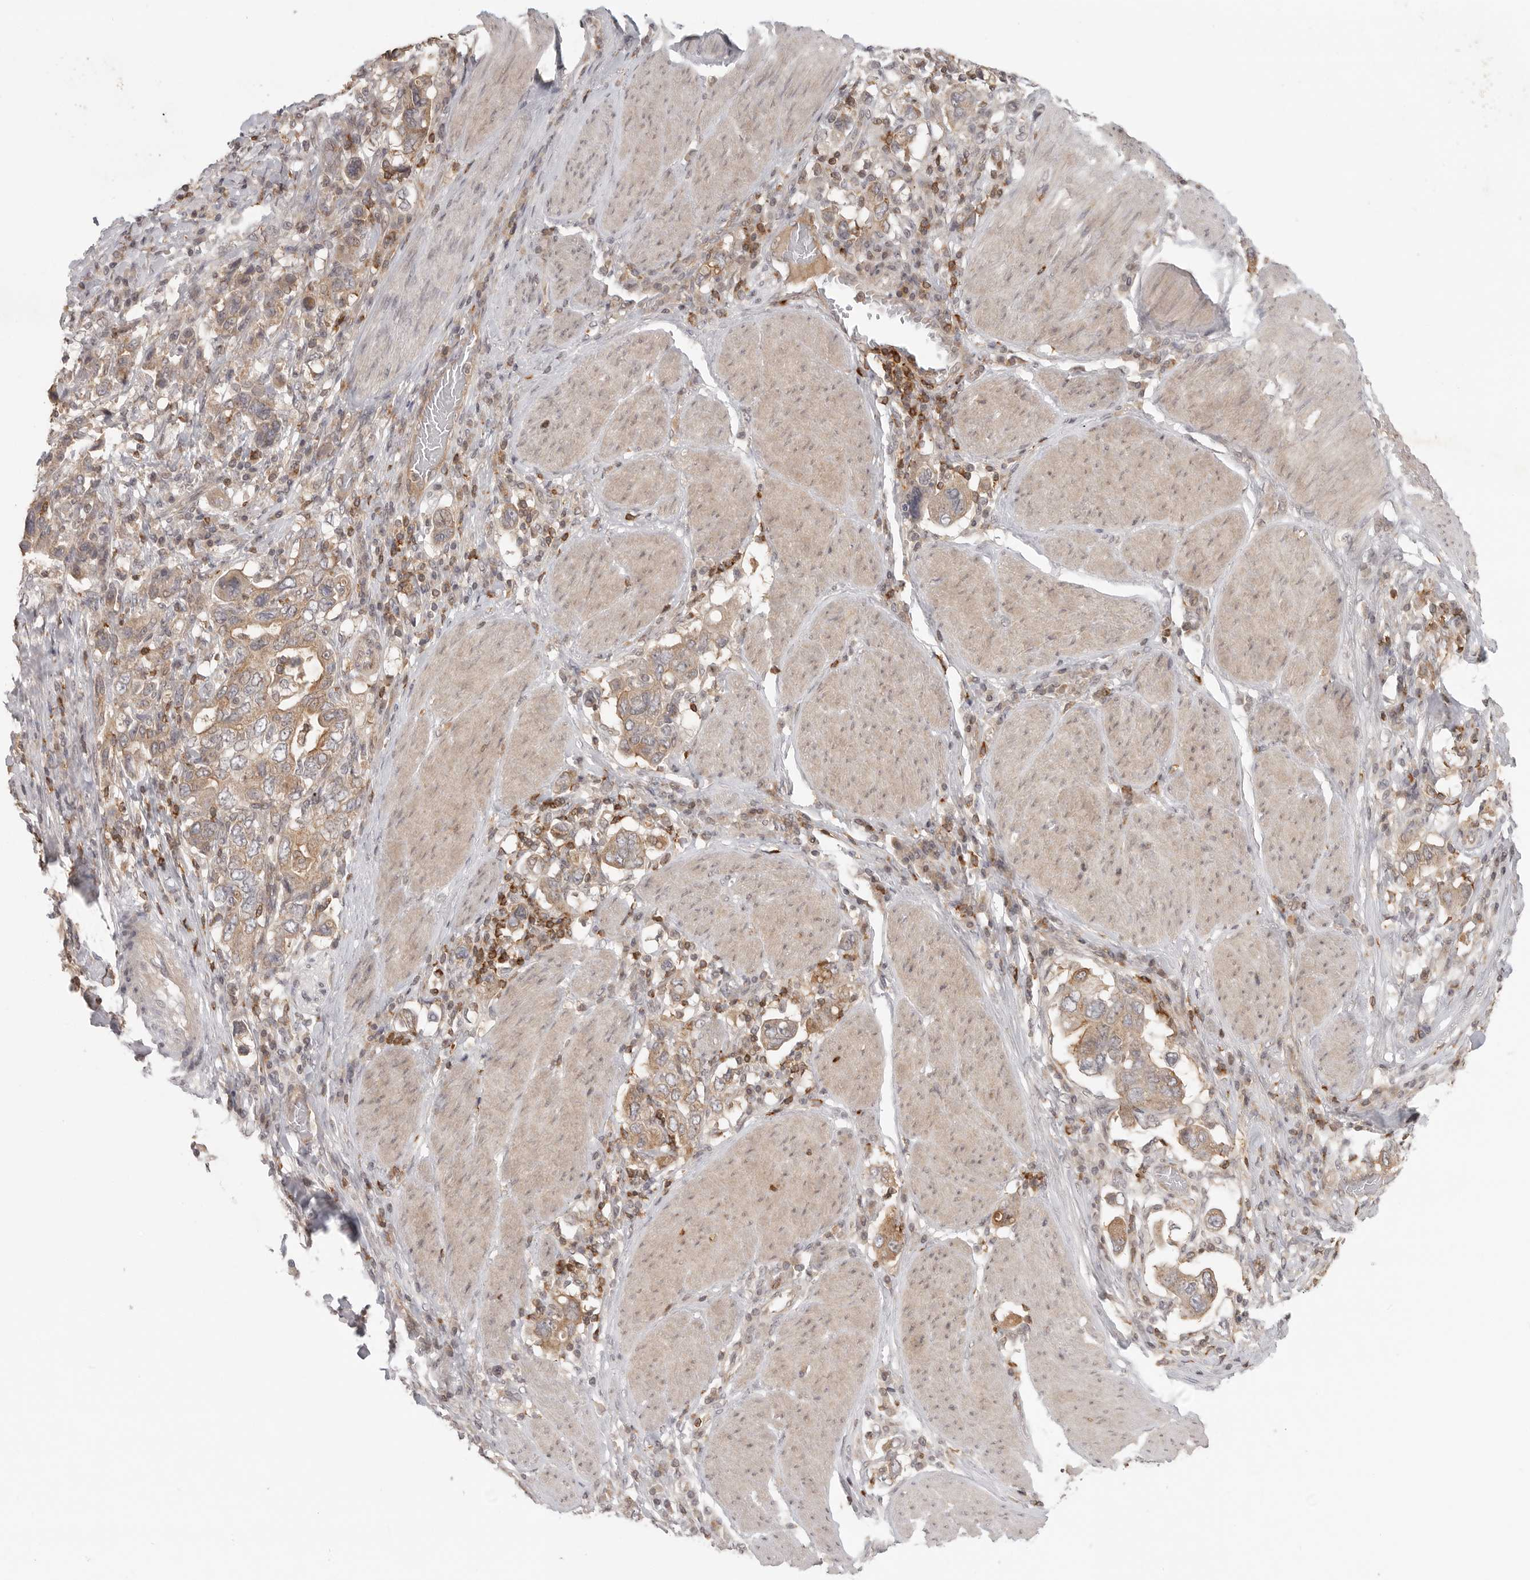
{"staining": {"intensity": "moderate", "quantity": "25%-75%", "location": "cytoplasmic/membranous"}, "tissue": "stomach cancer", "cell_type": "Tumor cells", "image_type": "cancer", "snomed": [{"axis": "morphology", "description": "Adenocarcinoma, NOS"}, {"axis": "topography", "description": "Stomach, upper"}], "caption": "This micrograph demonstrates immunohistochemistry (IHC) staining of human stomach cancer (adenocarcinoma), with medium moderate cytoplasmic/membranous positivity in approximately 25%-75% of tumor cells.", "gene": "SH3KBP1", "patient": {"sex": "male", "age": 62}}